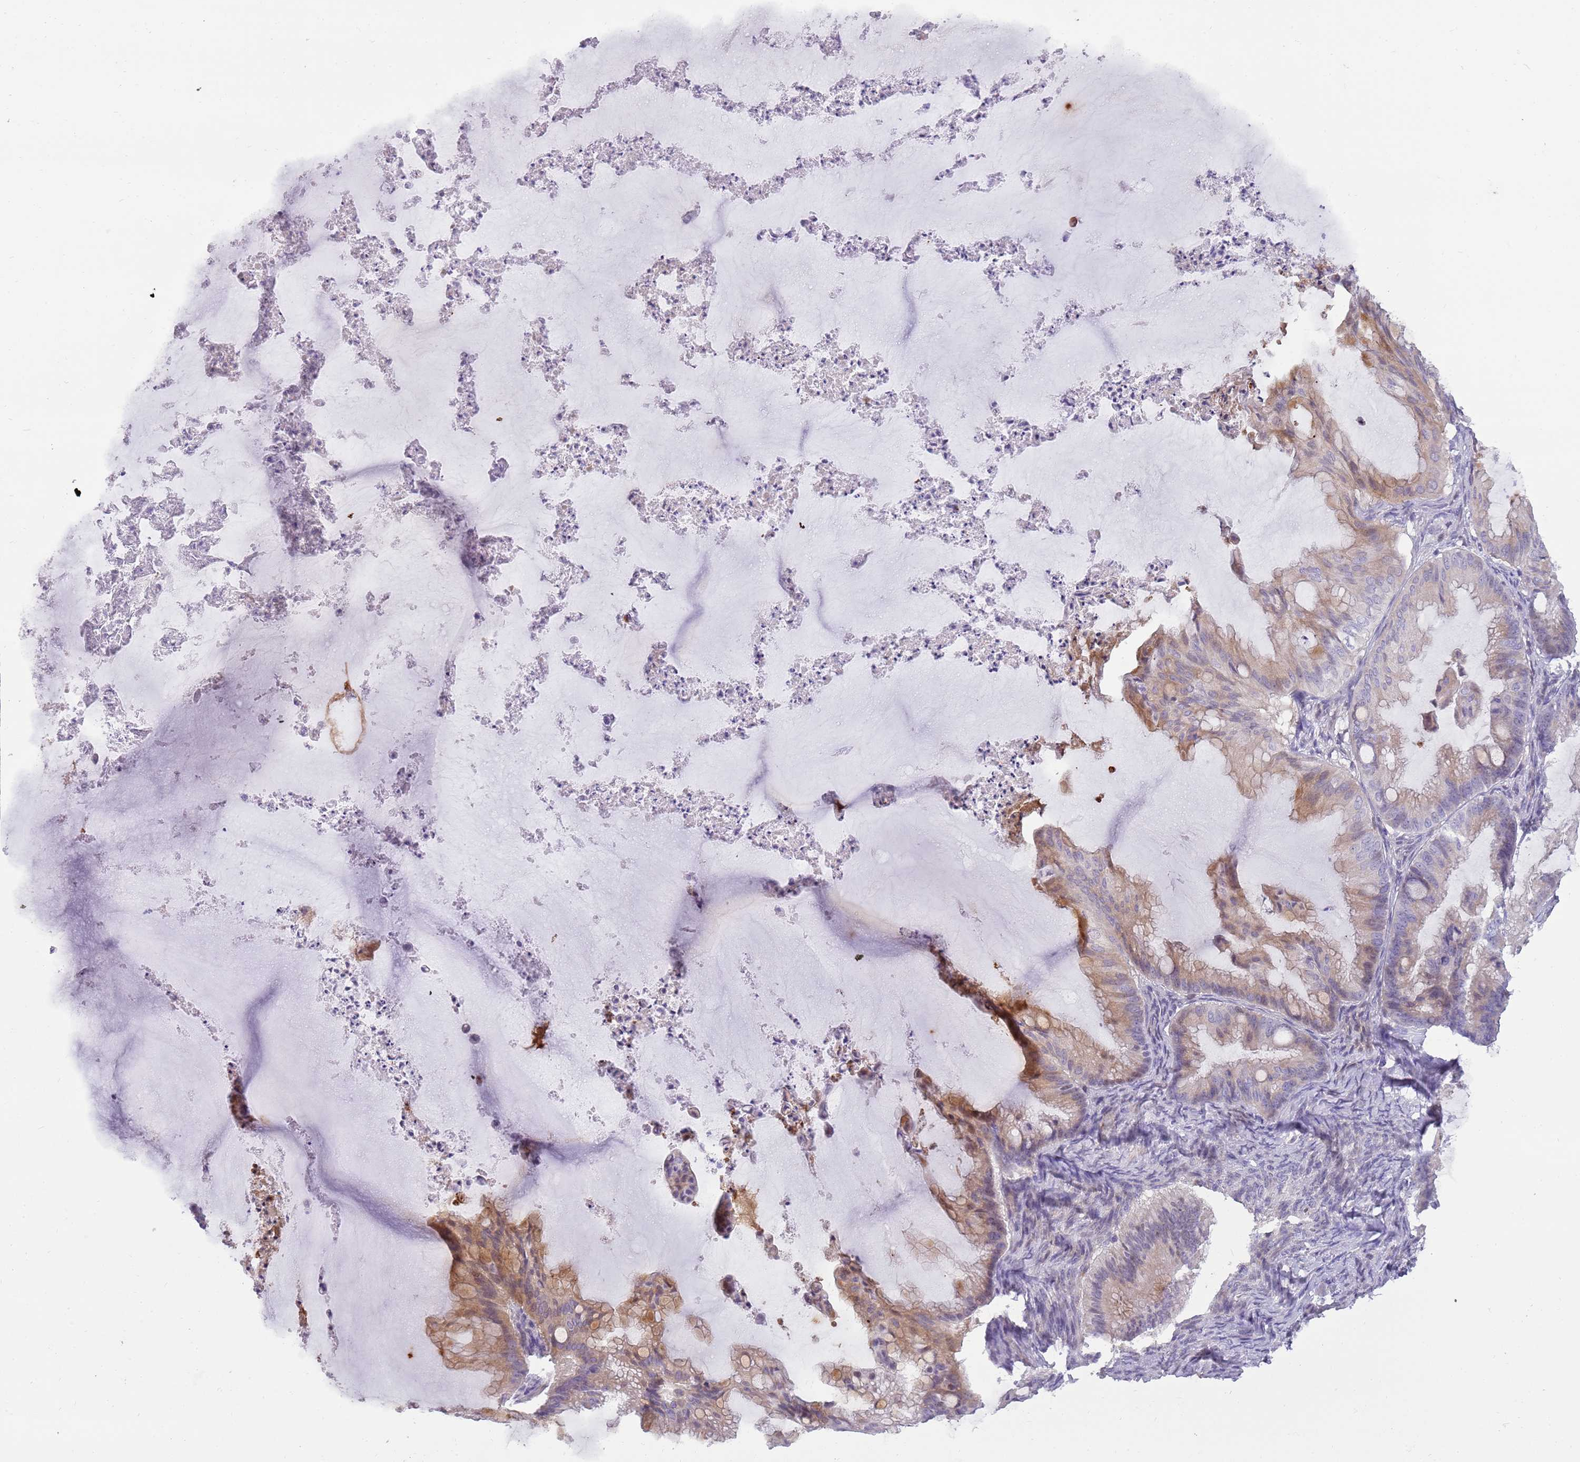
{"staining": {"intensity": "moderate", "quantity": "<25%", "location": "cytoplasmic/membranous"}, "tissue": "ovarian cancer", "cell_type": "Tumor cells", "image_type": "cancer", "snomed": [{"axis": "morphology", "description": "Cystadenocarcinoma, mucinous, NOS"}, {"axis": "topography", "description": "Ovary"}], "caption": "Immunohistochemistry photomicrograph of ovarian cancer (mucinous cystadenocarcinoma) stained for a protein (brown), which reveals low levels of moderate cytoplasmic/membranous expression in approximately <25% of tumor cells.", "gene": "DIPK1C", "patient": {"sex": "female", "age": 71}}